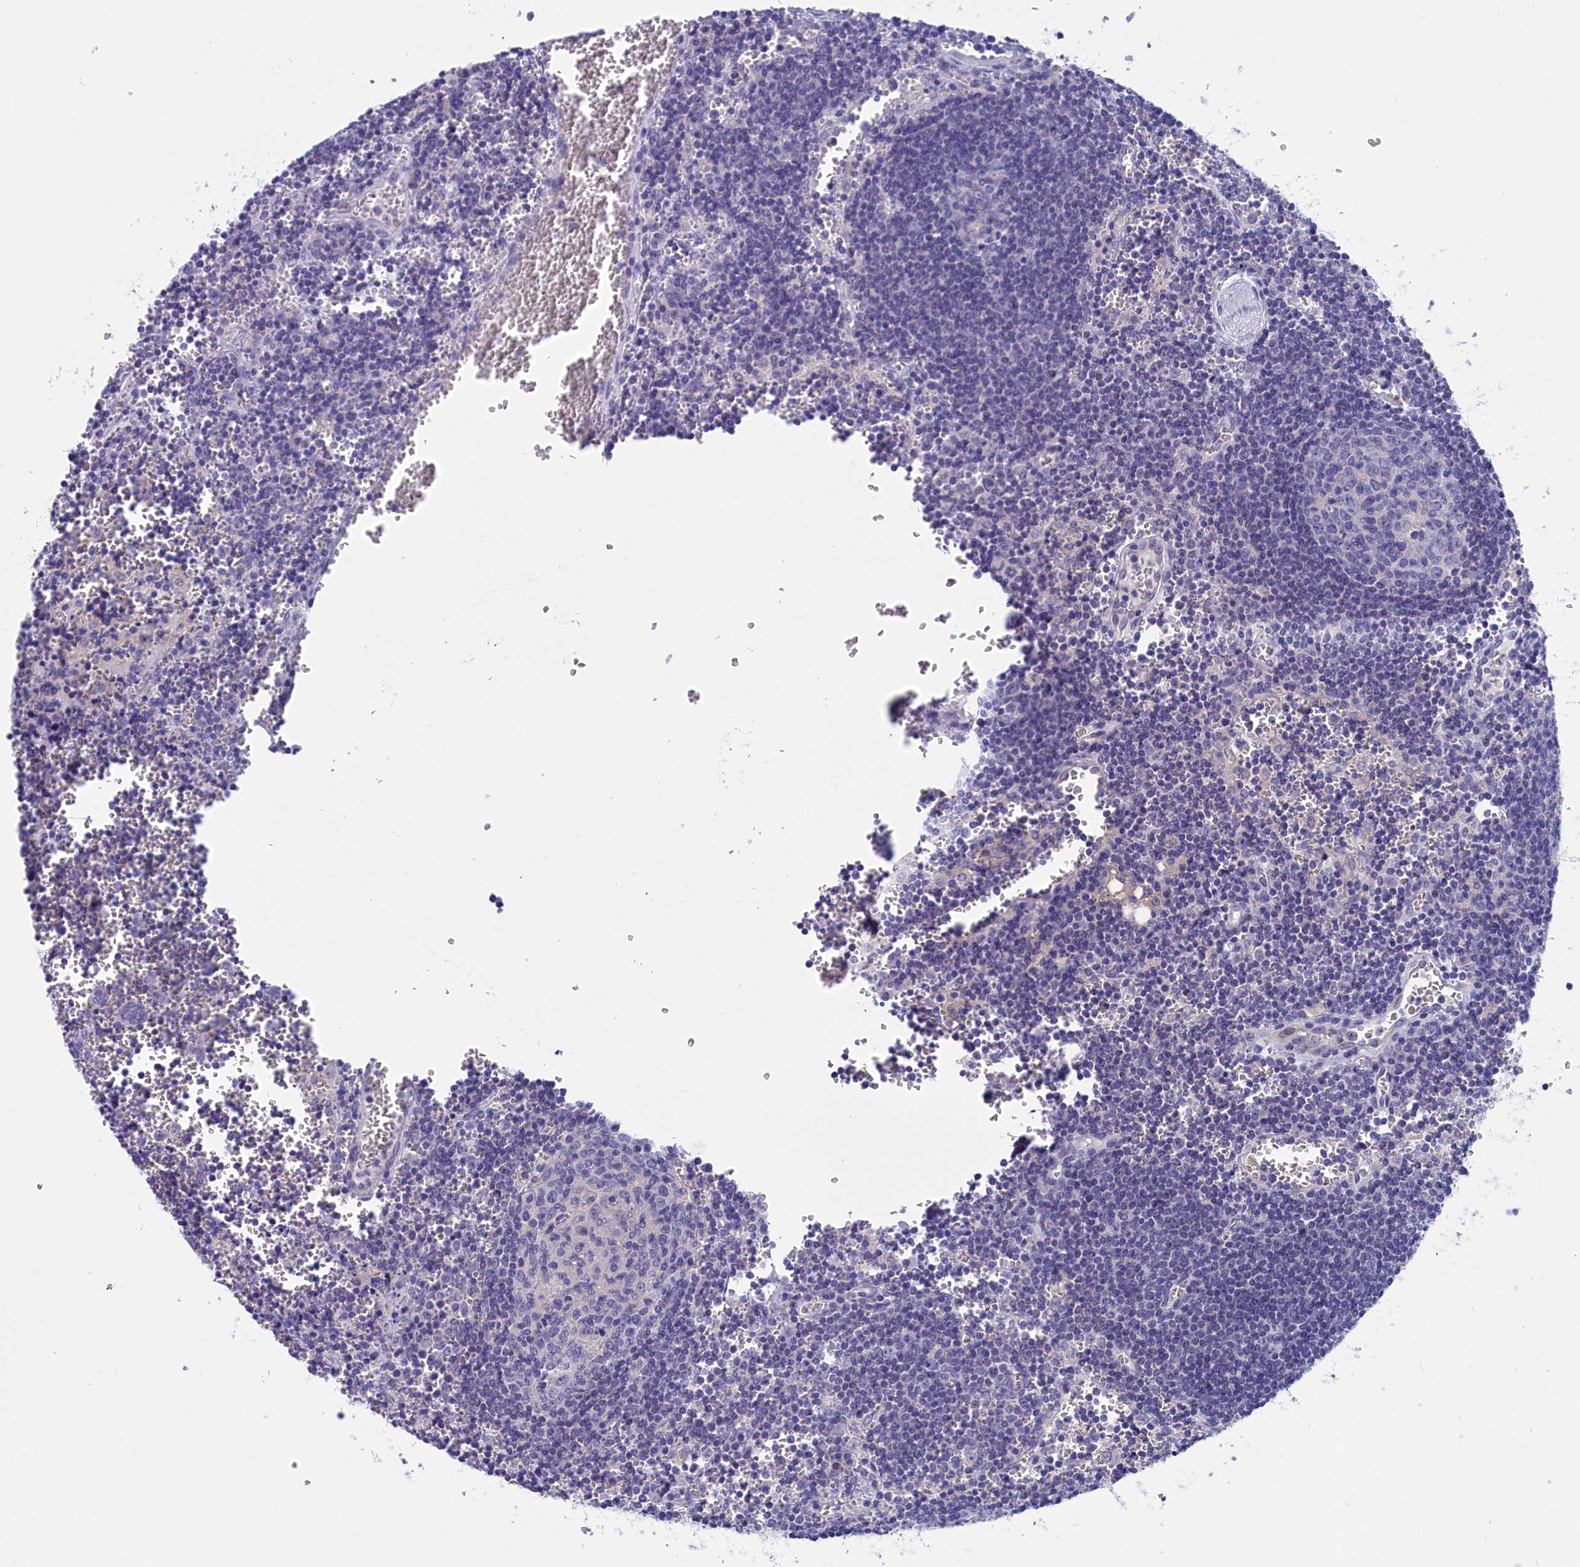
{"staining": {"intensity": "negative", "quantity": "none", "location": "none"}, "tissue": "lymph node", "cell_type": "Germinal center cells", "image_type": "normal", "snomed": [{"axis": "morphology", "description": "Normal tissue, NOS"}, {"axis": "topography", "description": "Lymph node"}], "caption": "A histopathology image of human lymph node is negative for staining in germinal center cells.", "gene": "VPS35L", "patient": {"sex": "female", "age": 73}}